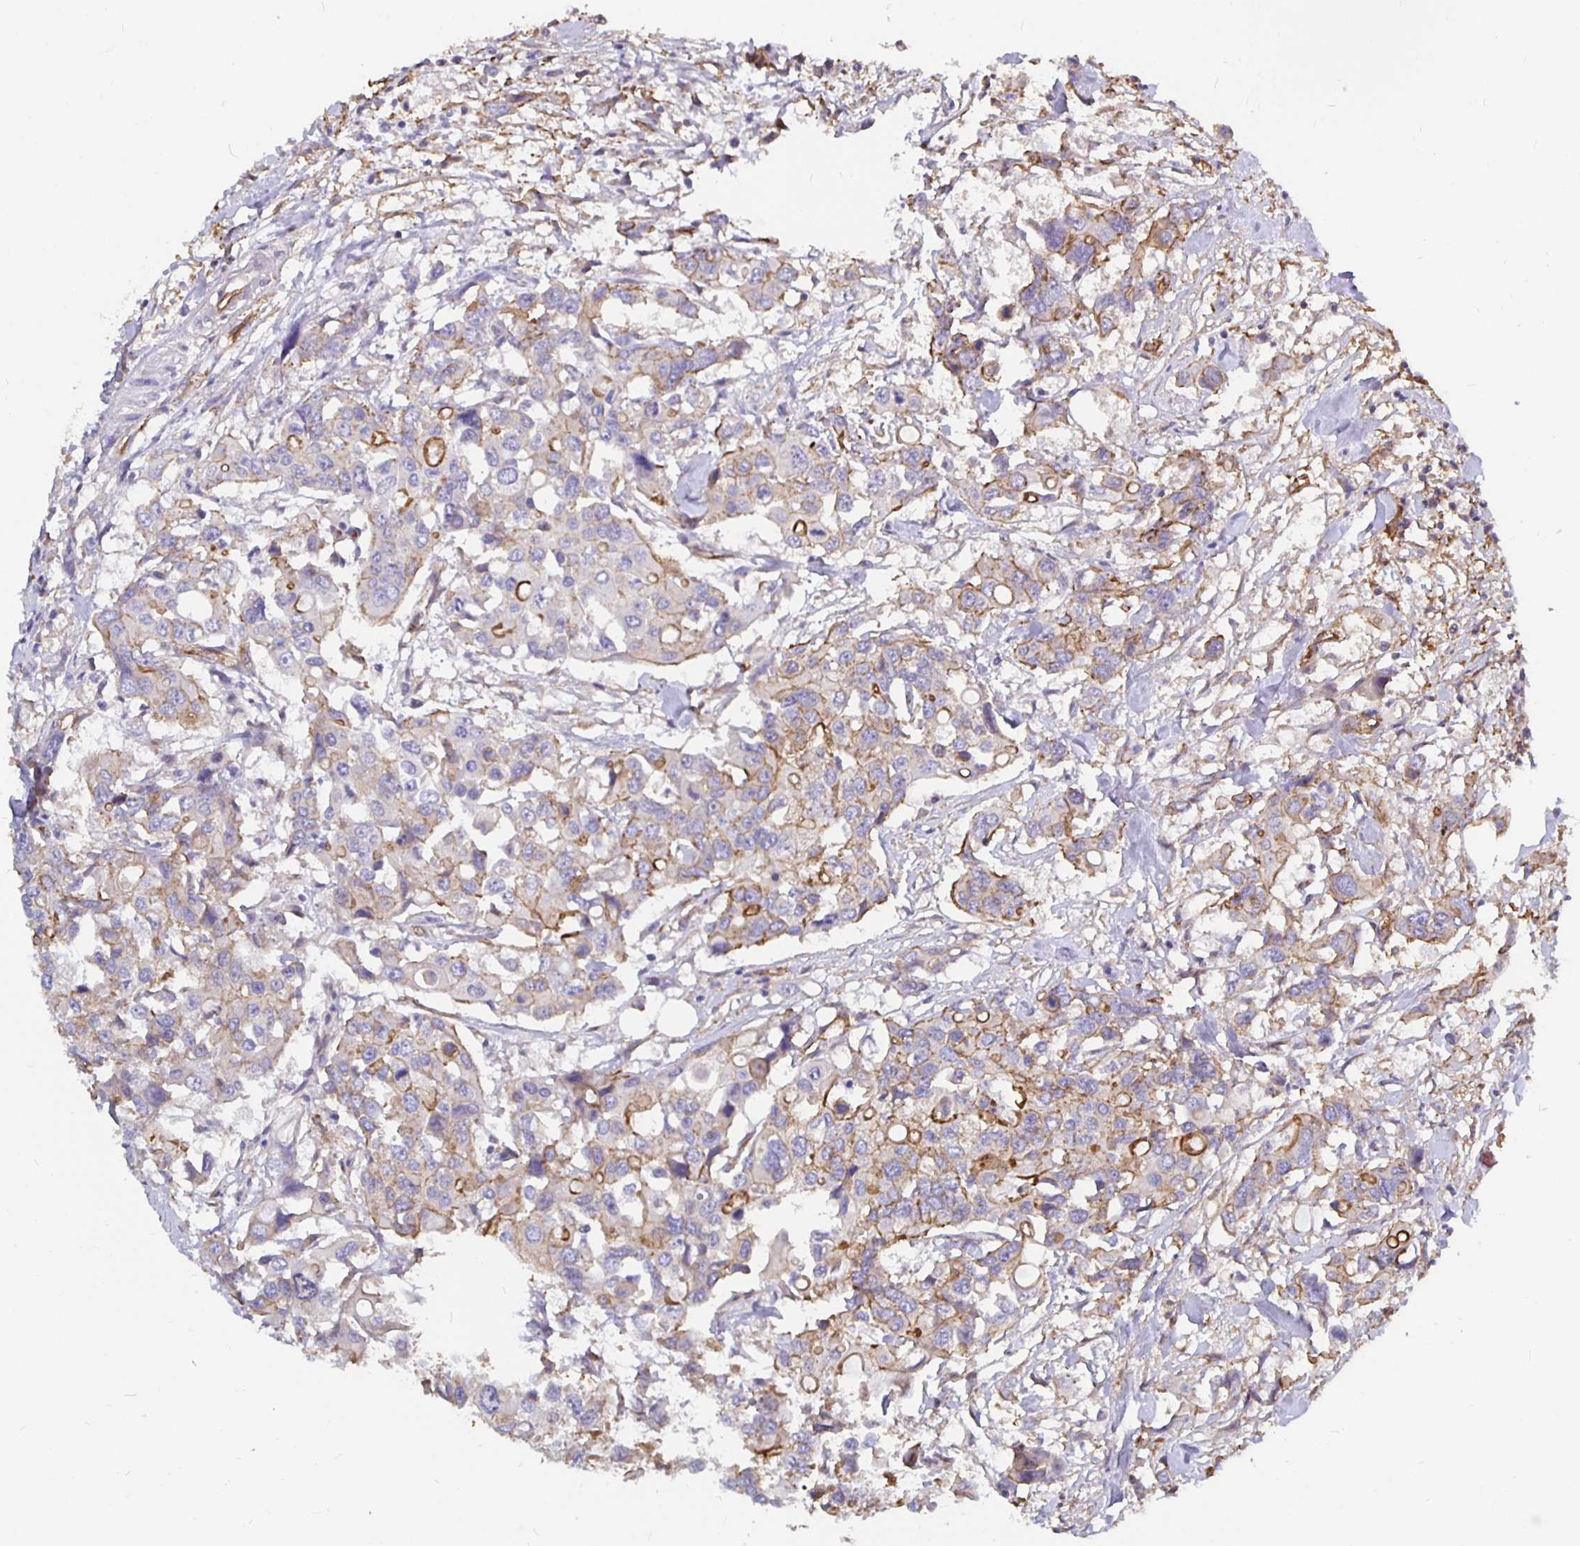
{"staining": {"intensity": "strong", "quantity": "<25%", "location": "cytoplasmic/membranous"}, "tissue": "colorectal cancer", "cell_type": "Tumor cells", "image_type": "cancer", "snomed": [{"axis": "morphology", "description": "Adenocarcinoma, NOS"}, {"axis": "topography", "description": "Colon"}], "caption": "Immunohistochemistry micrograph of adenocarcinoma (colorectal) stained for a protein (brown), which exhibits medium levels of strong cytoplasmic/membranous positivity in about <25% of tumor cells.", "gene": "ARHGEF39", "patient": {"sex": "male", "age": 77}}